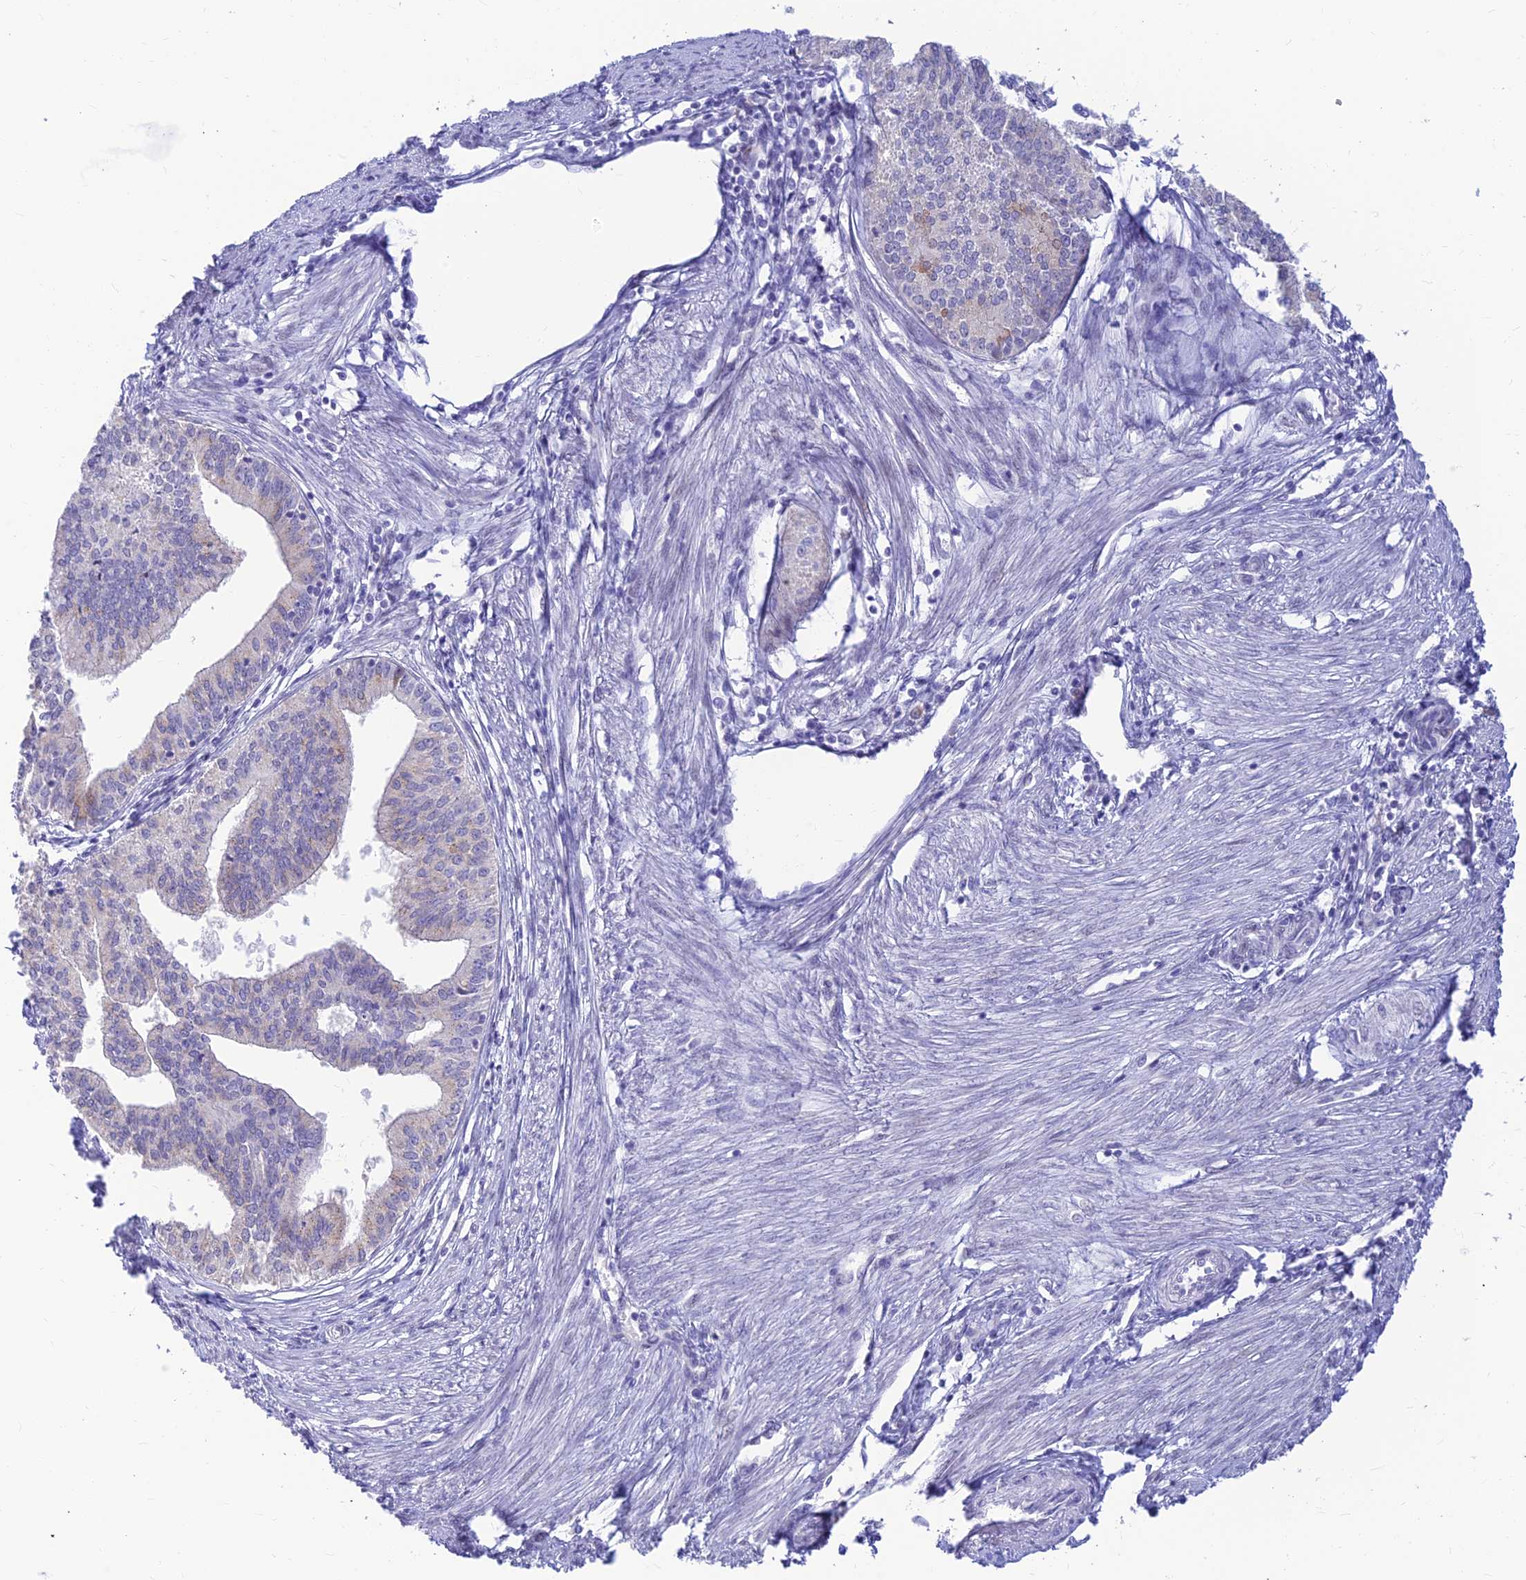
{"staining": {"intensity": "negative", "quantity": "none", "location": "none"}, "tissue": "endometrial cancer", "cell_type": "Tumor cells", "image_type": "cancer", "snomed": [{"axis": "morphology", "description": "Adenocarcinoma, NOS"}, {"axis": "topography", "description": "Endometrium"}], "caption": "The image shows no significant positivity in tumor cells of endometrial cancer (adenocarcinoma).", "gene": "INKA1", "patient": {"sex": "female", "age": 50}}